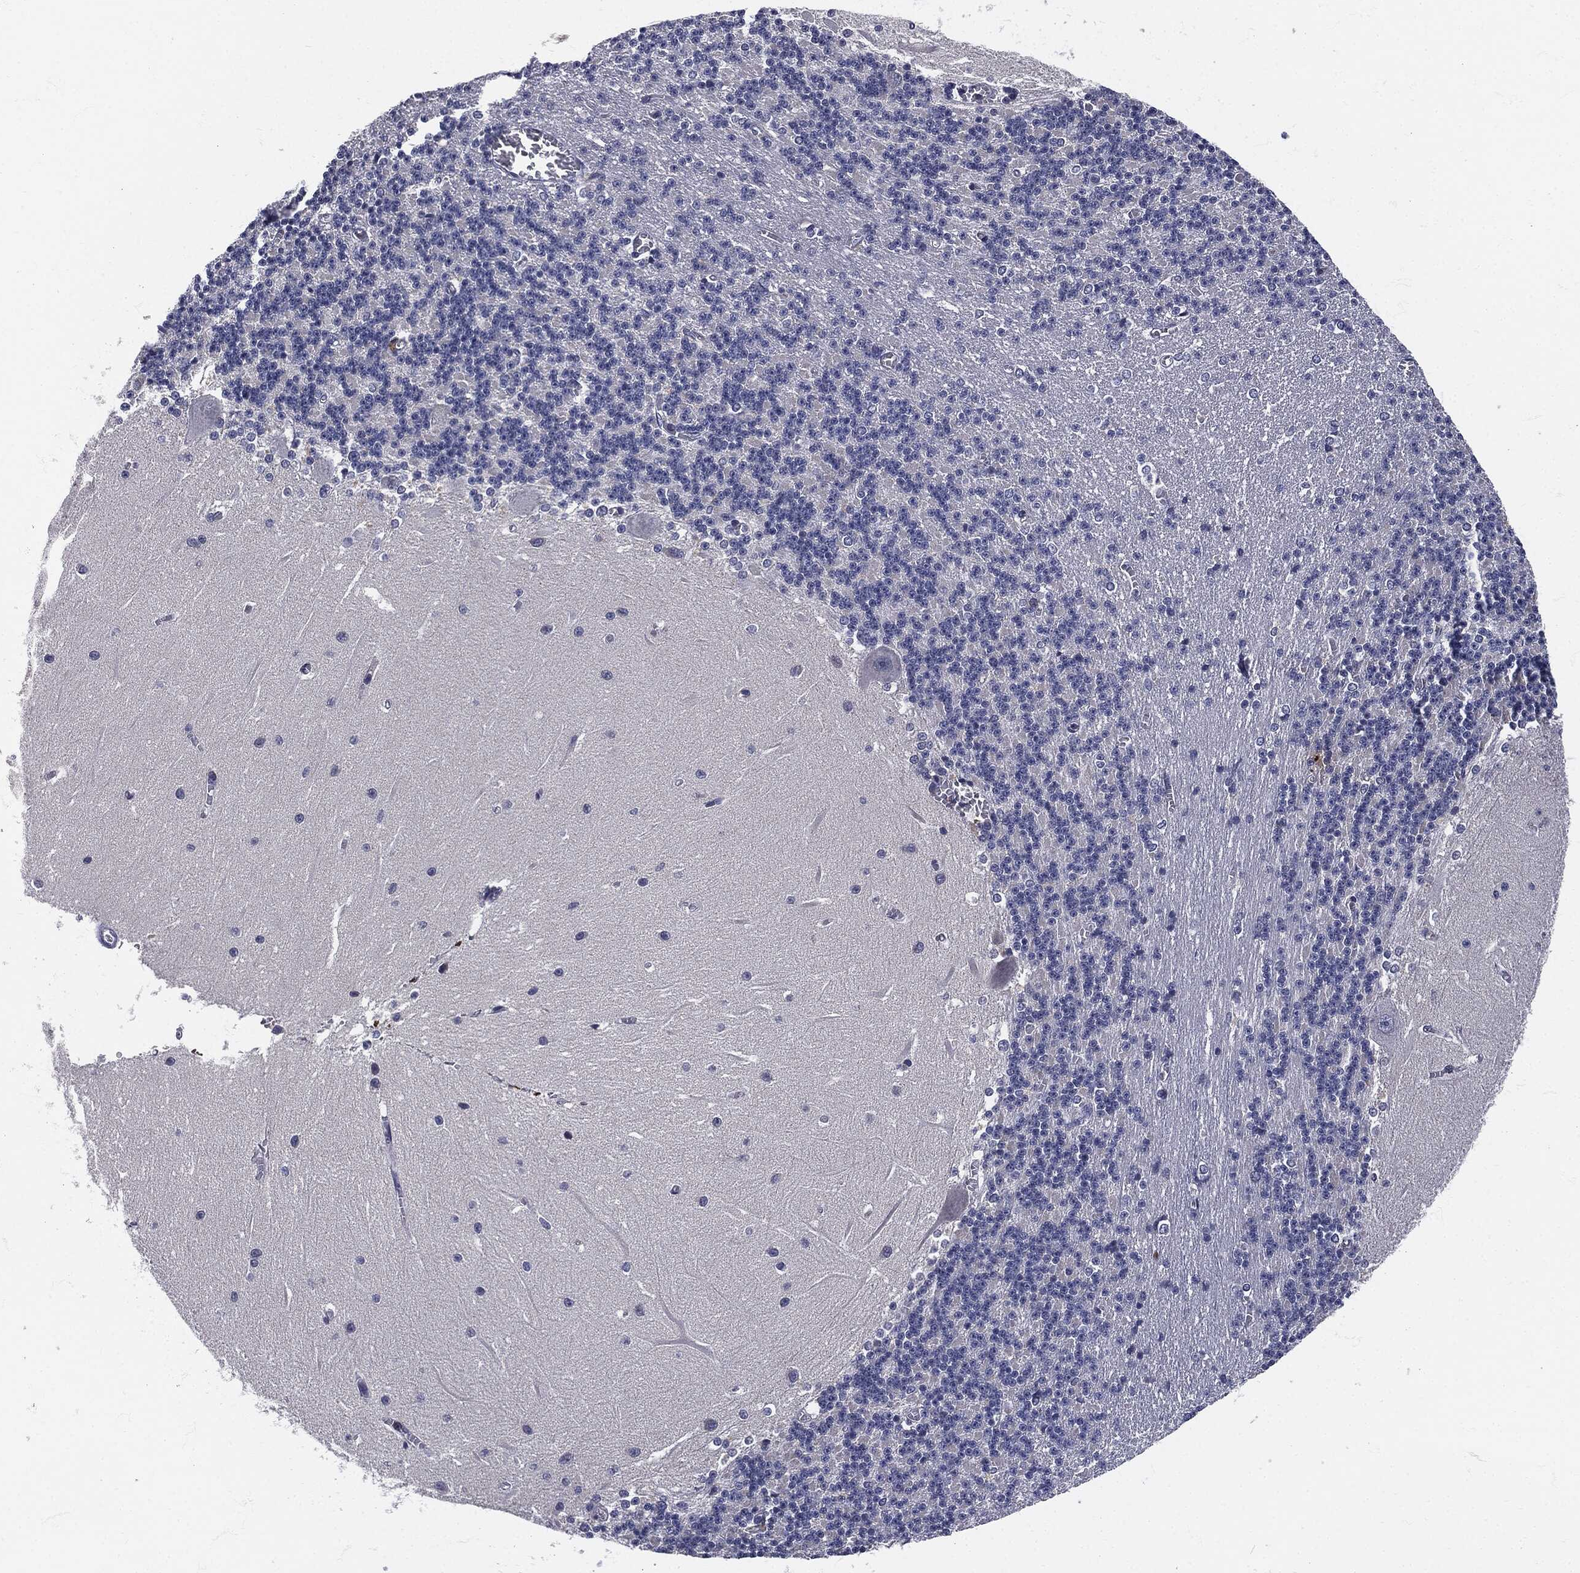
{"staining": {"intensity": "negative", "quantity": "none", "location": "none"}, "tissue": "cerebellum", "cell_type": "Cells in granular layer", "image_type": "normal", "snomed": [{"axis": "morphology", "description": "Normal tissue, NOS"}, {"axis": "topography", "description": "Cerebellum"}], "caption": "This micrograph is of normal cerebellum stained with immunohistochemistry (IHC) to label a protein in brown with the nuclei are counter-stained blue. There is no staining in cells in granular layer.", "gene": "SIGLEC9", "patient": {"sex": "male", "age": 37}}